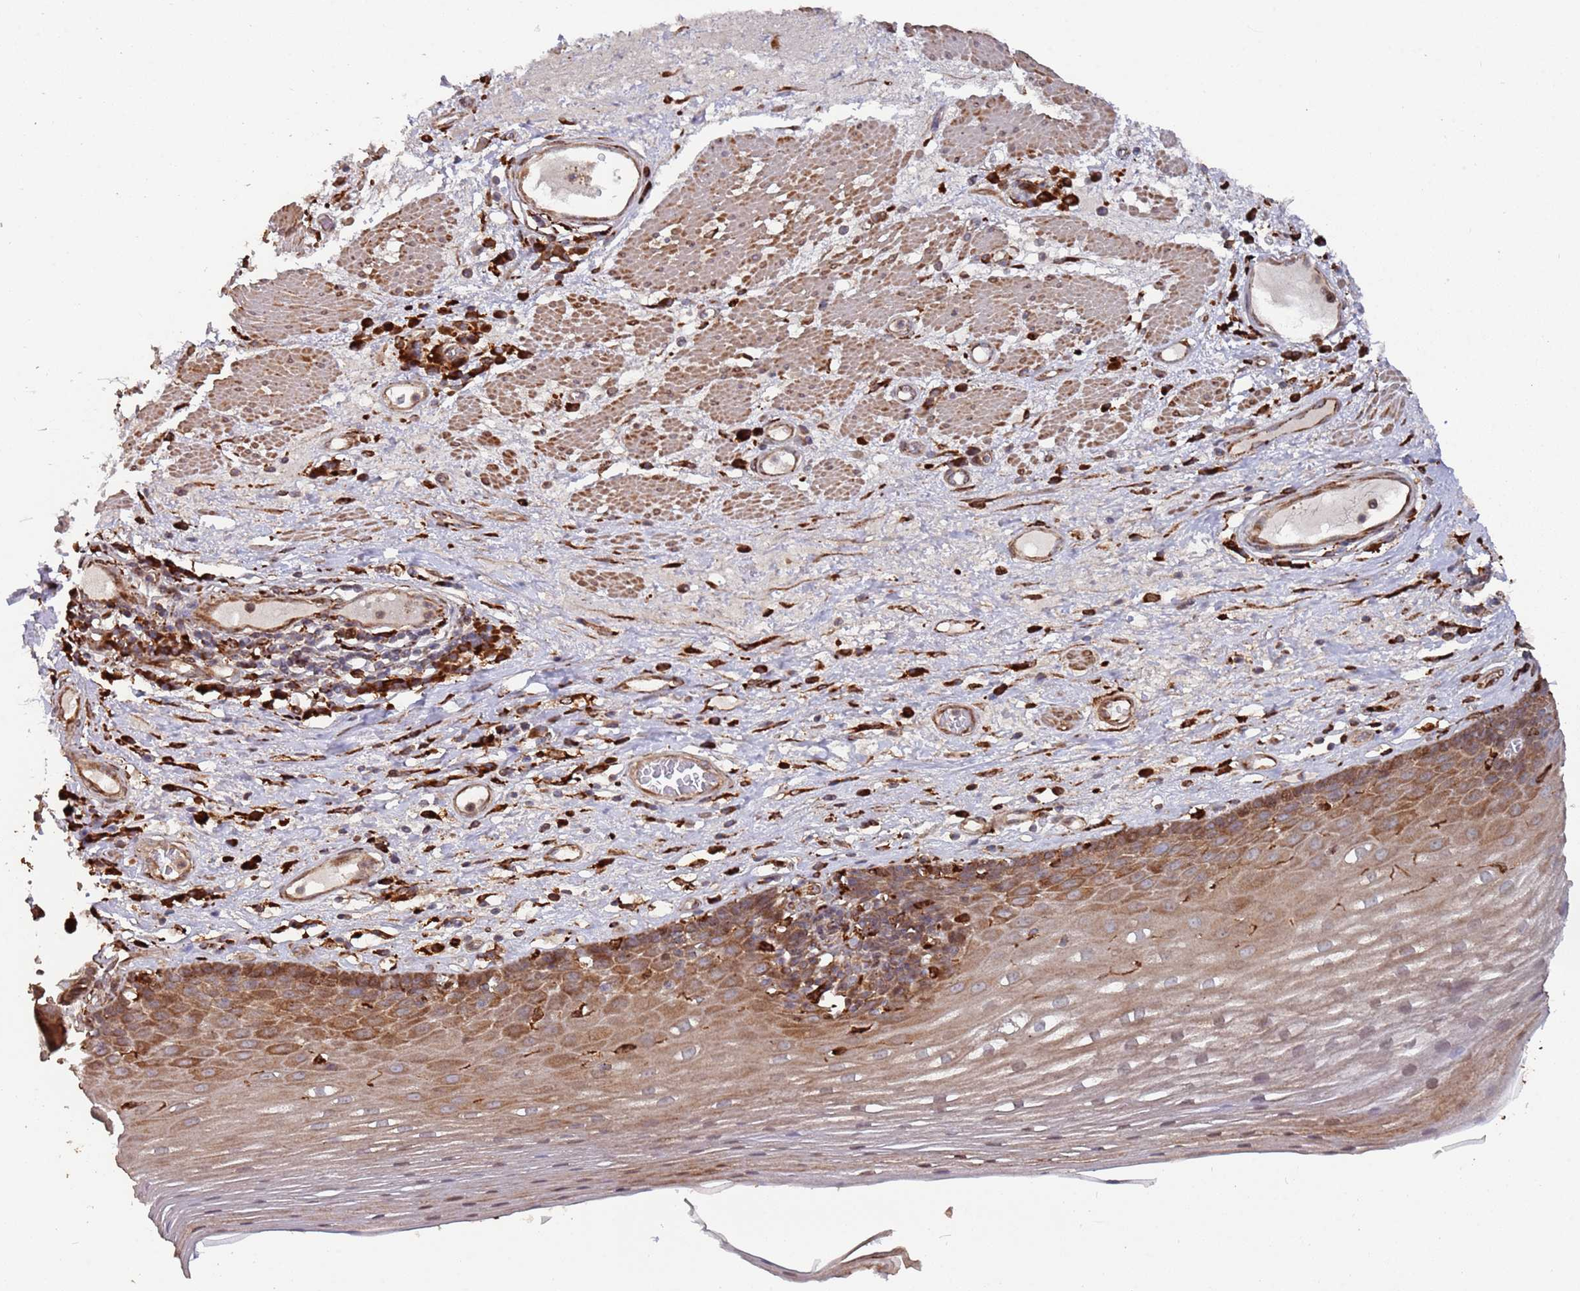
{"staining": {"intensity": "moderate", "quantity": "25%-75%", "location": "cytoplasmic/membranous"}, "tissue": "esophagus", "cell_type": "Squamous epithelial cells", "image_type": "normal", "snomed": [{"axis": "morphology", "description": "Normal tissue, NOS"}, {"axis": "topography", "description": "Esophagus"}], "caption": "An immunohistochemistry histopathology image of normal tissue is shown. Protein staining in brown highlights moderate cytoplasmic/membranous positivity in esophagus within squamous epithelial cells.", "gene": "LACC1", "patient": {"sex": "male", "age": 62}}